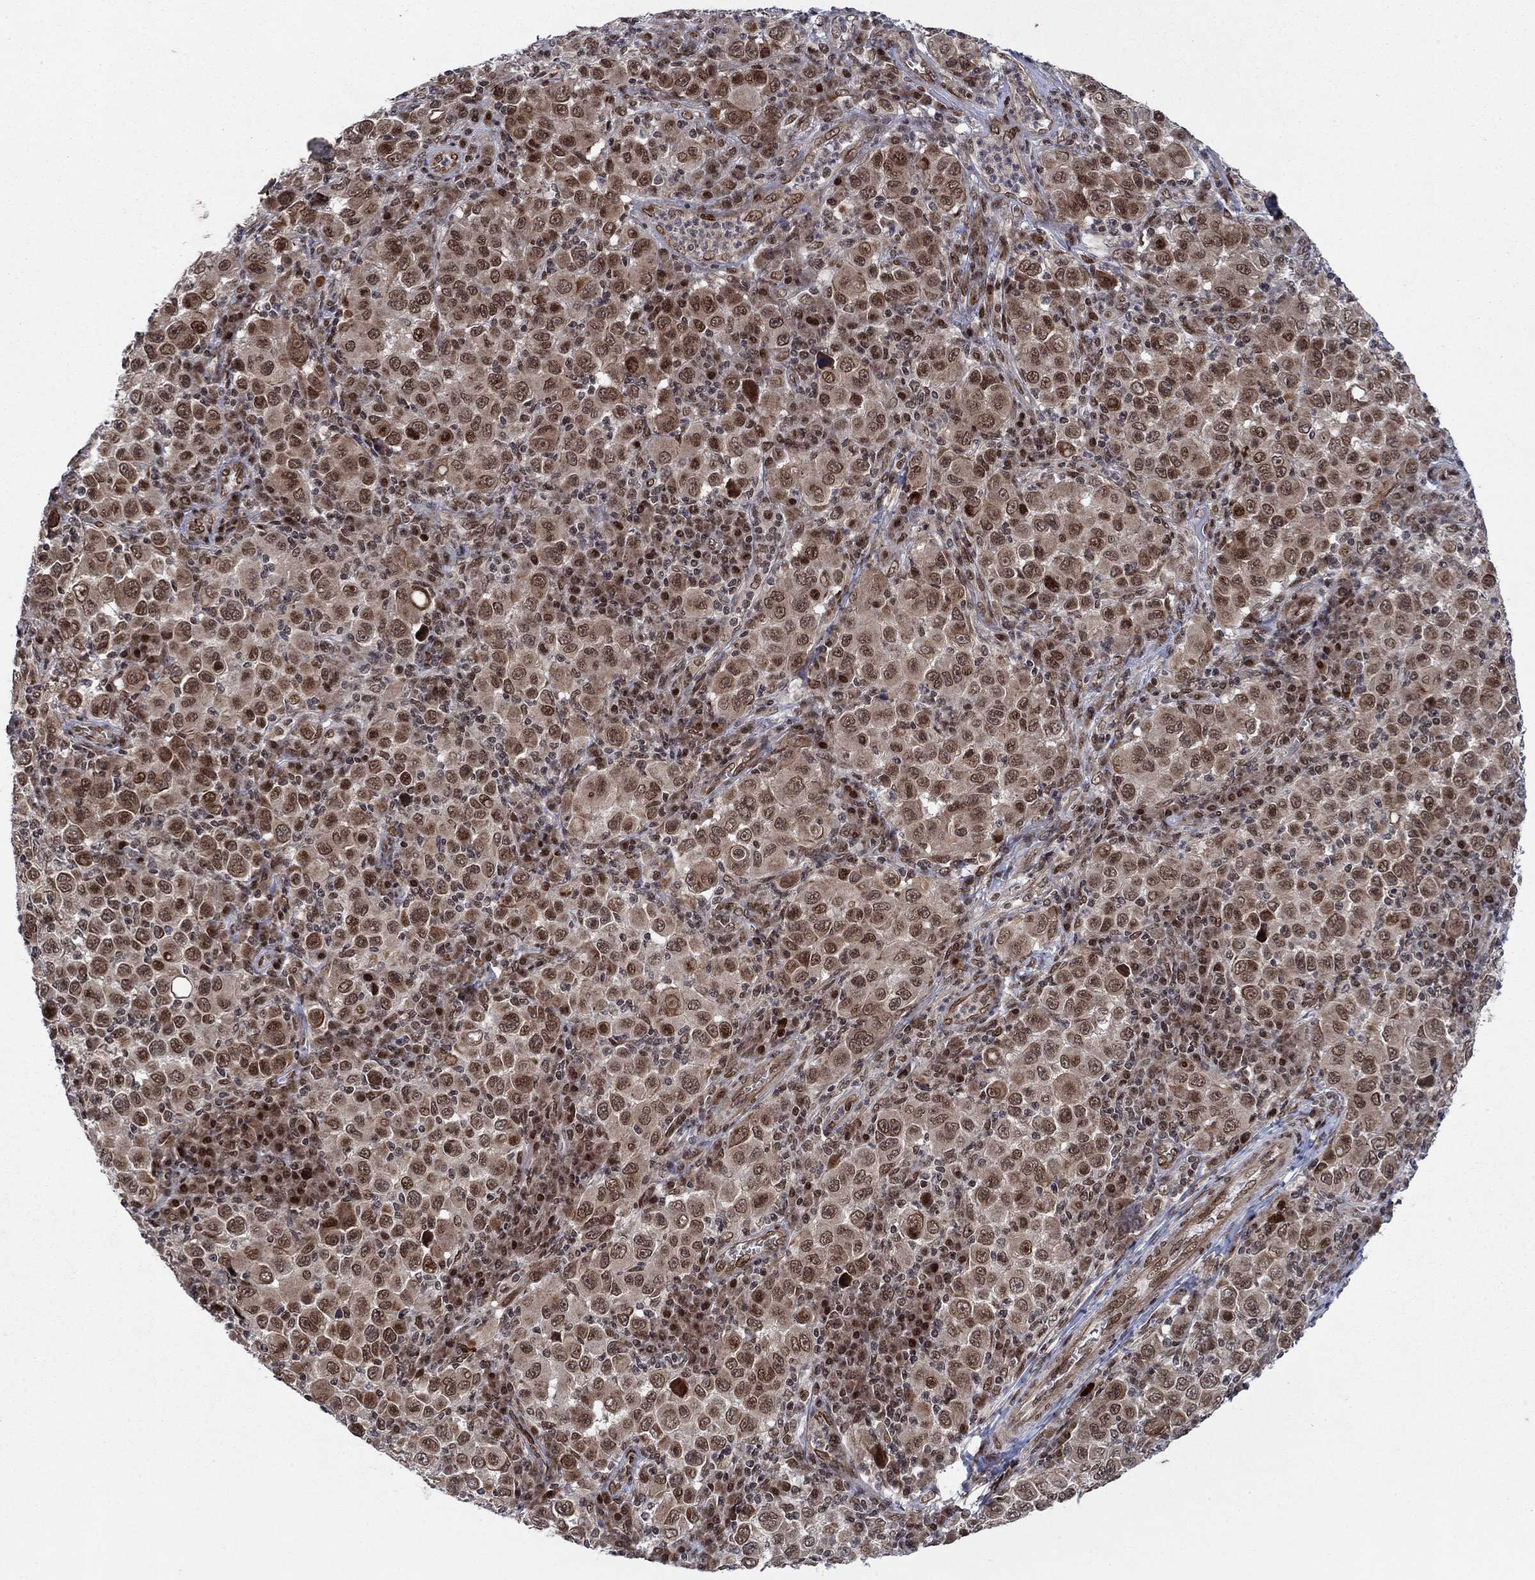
{"staining": {"intensity": "moderate", "quantity": ">75%", "location": "nuclear"}, "tissue": "melanoma", "cell_type": "Tumor cells", "image_type": "cancer", "snomed": [{"axis": "morphology", "description": "Malignant melanoma, NOS"}, {"axis": "topography", "description": "Skin"}], "caption": "DAB (3,3'-diaminobenzidine) immunohistochemical staining of malignant melanoma displays moderate nuclear protein expression in approximately >75% of tumor cells.", "gene": "PRICKLE4", "patient": {"sex": "female", "age": 57}}